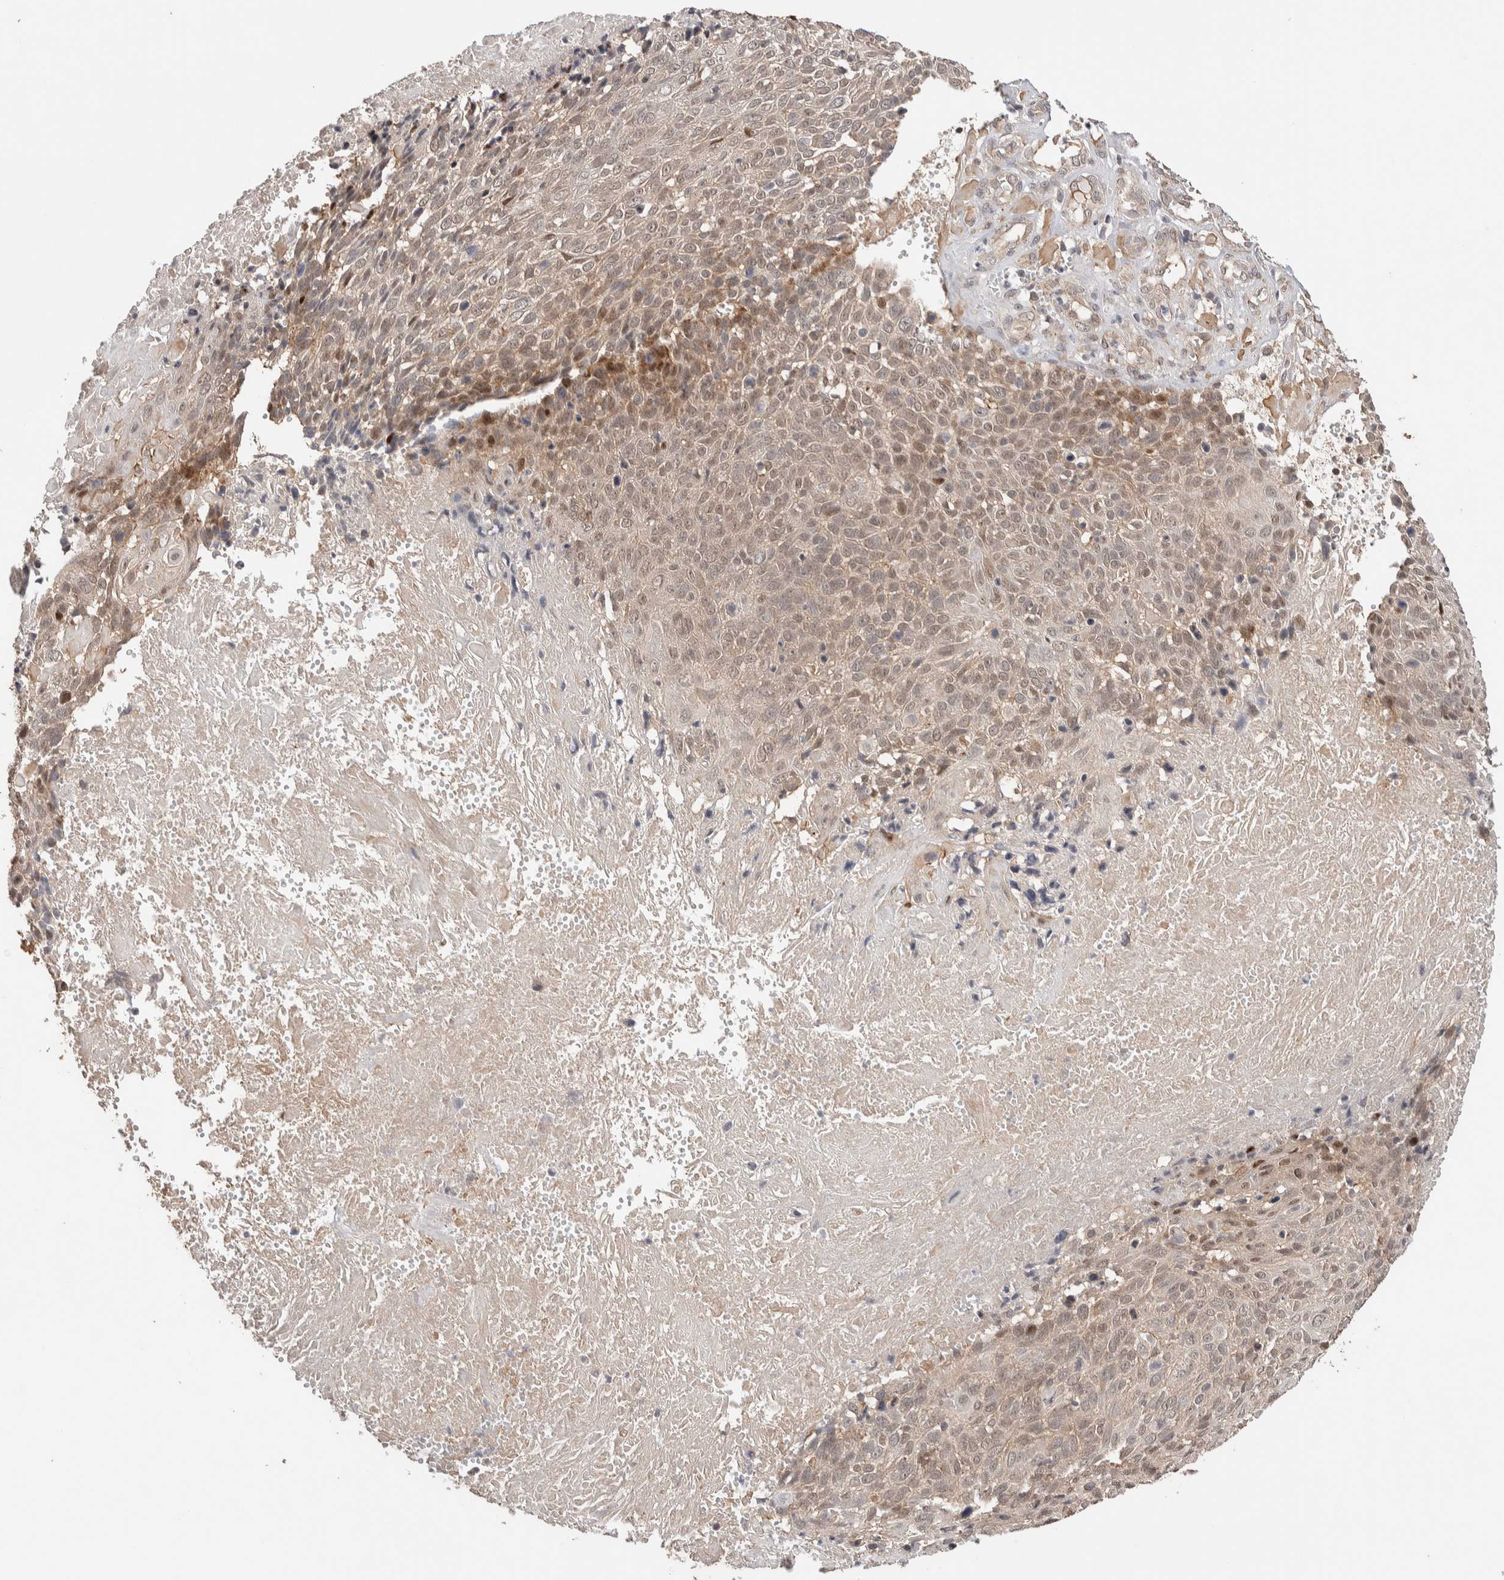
{"staining": {"intensity": "strong", "quantity": "25%-75%", "location": "cytoplasmic/membranous"}, "tissue": "cervical cancer", "cell_type": "Tumor cells", "image_type": "cancer", "snomed": [{"axis": "morphology", "description": "Squamous cell carcinoma, NOS"}, {"axis": "topography", "description": "Cervix"}], "caption": "Cervical cancer (squamous cell carcinoma) stained with a brown dye exhibits strong cytoplasmic/membranous positive staining in approximately 25%-75% of tumor cells.", "gene": "PRDM15", "patient": {"sex": "female", "age": 74}}